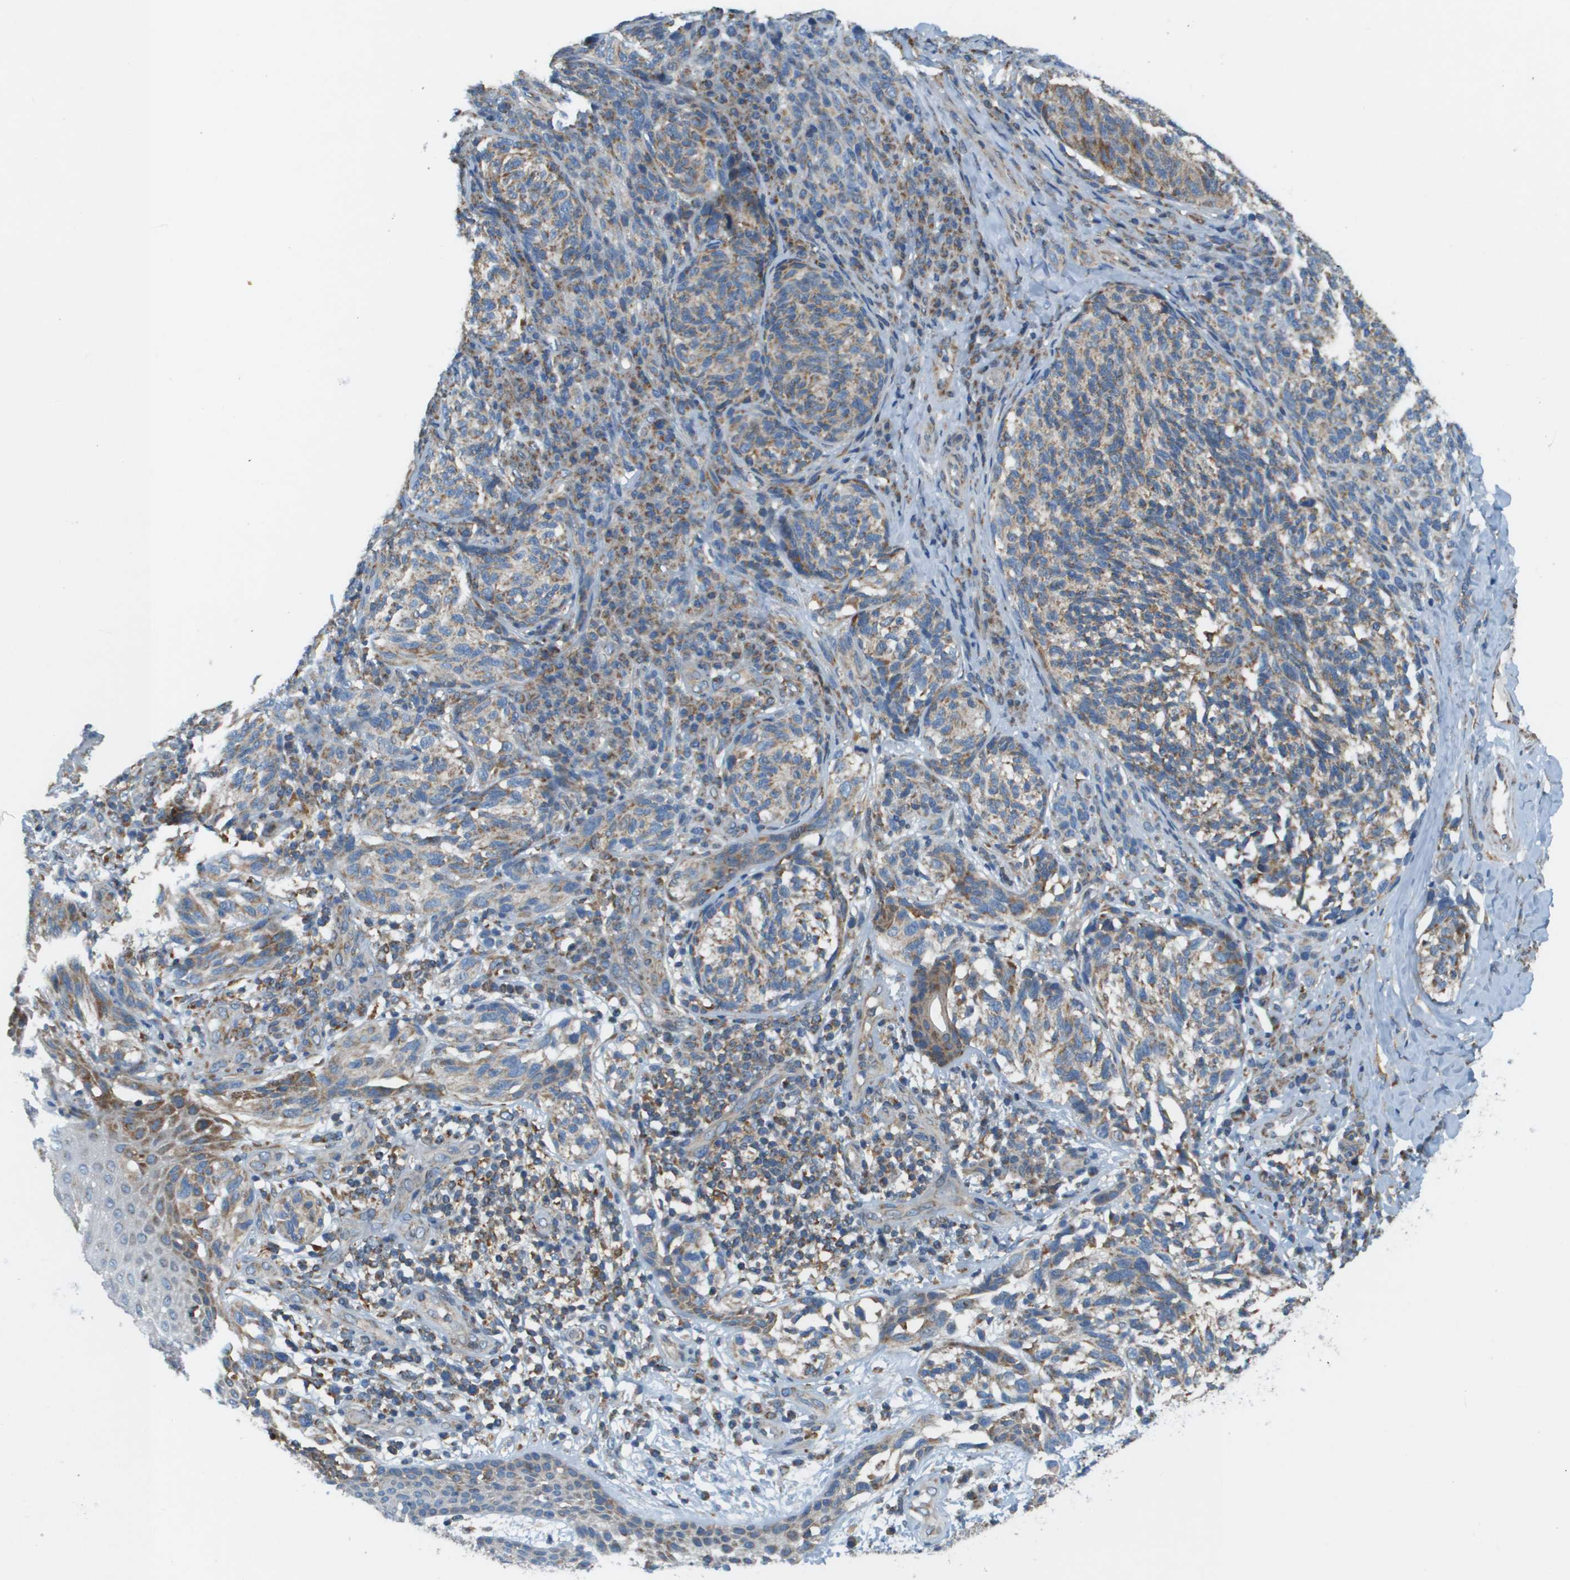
{"staining": {"intensity": "moderate", "quantity": ">75%", "location": "cytoplasmic/membranous"}, "tissue": "melanoma", "cell_type": "Tumor cells", "image_type": "cancer", "snomed": [{"axis": "morphology", "description": "Malignant melanoma, NOS"}, {"axis": "topography", "description": "Skin"}], "caption": "Tumor cells demonstrate moderate cytoplasmic/membranous positivity in about >75% of cells in melanoma.", "gene": "TAOK3", "patient": {"sex": "female", "age": 73}}